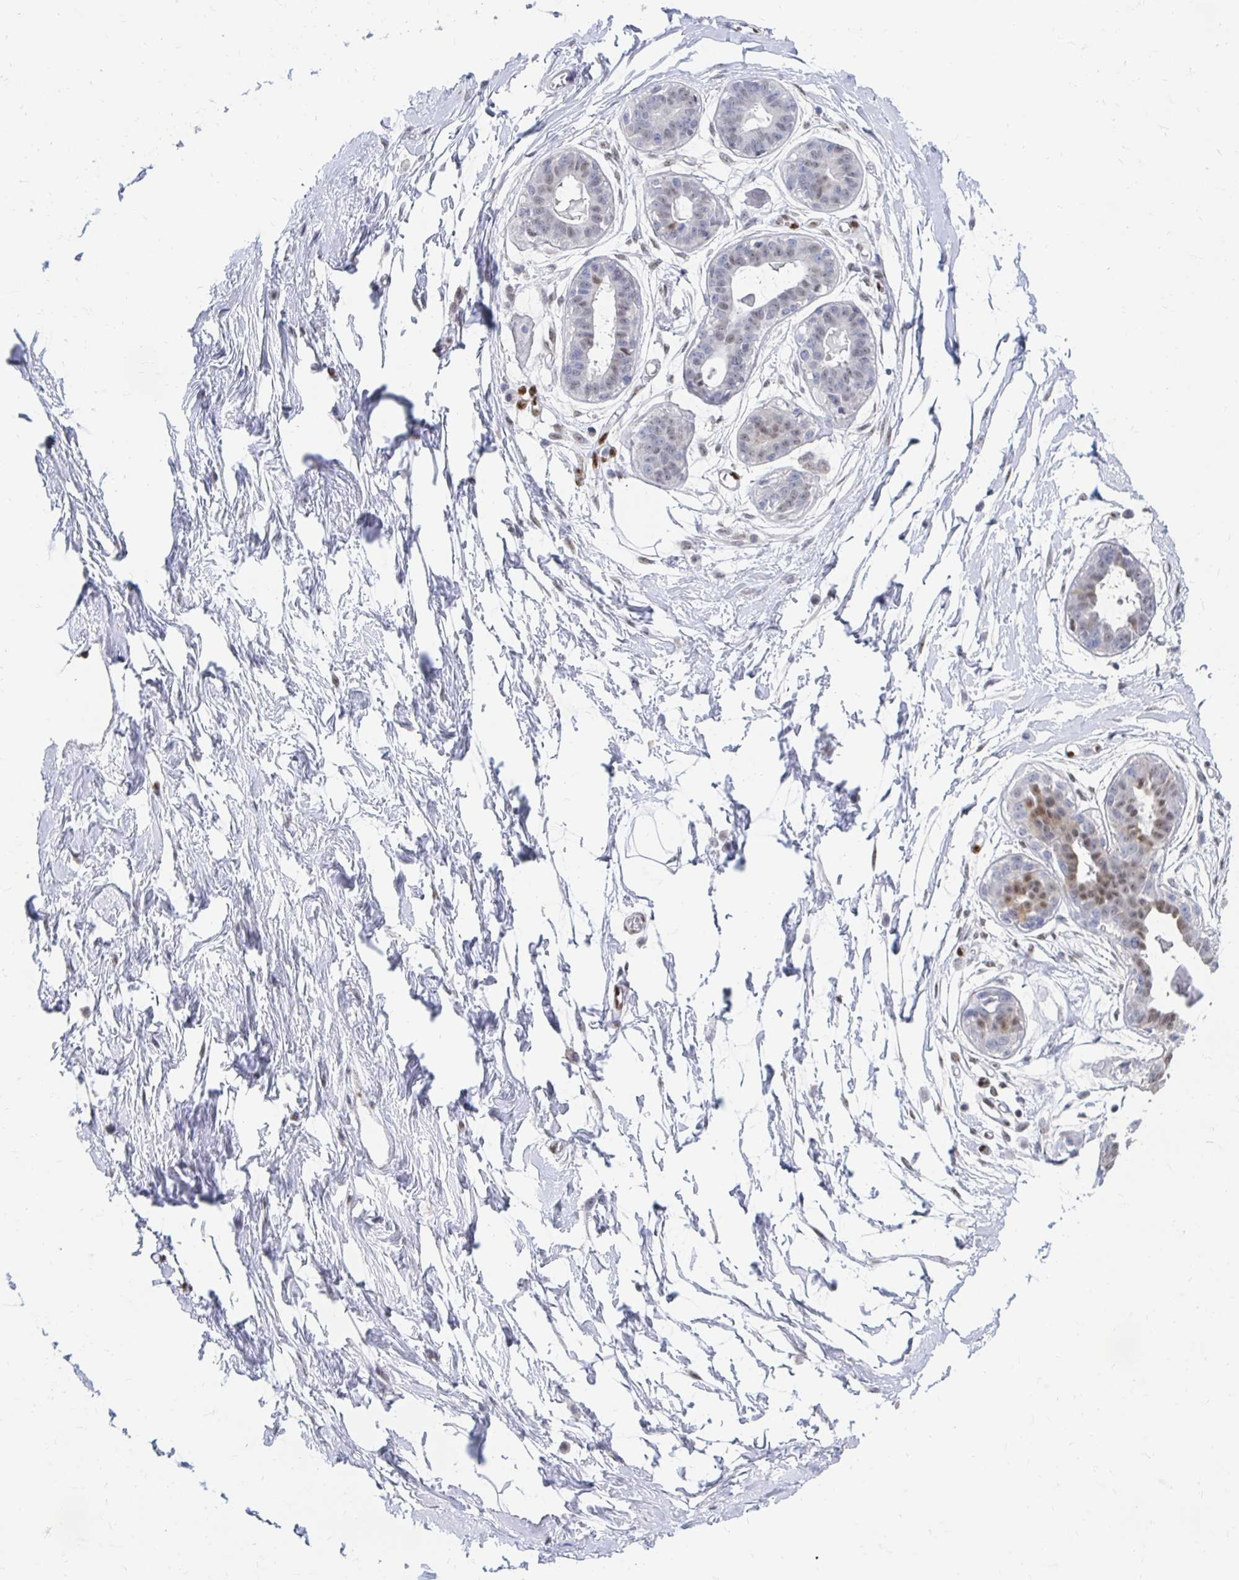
{"staining": {"intensity": "negative", "quantity": "none", "location": "none"}, "tissue": "breast", "cell_type": "Adipocytes", "image_type": "normal", "snomed": [{"axis": "morphology", "description": "Normal tissue, NOS"}, {"axis": "topography", "description": "Breast"}], "caption": "This is an immunohistochemistry (IHC) histopathology image of normal breast. There is no staining in adipocytes.", "gene": "CLIC3", "patient": {"sex": "female", "age": 45}}